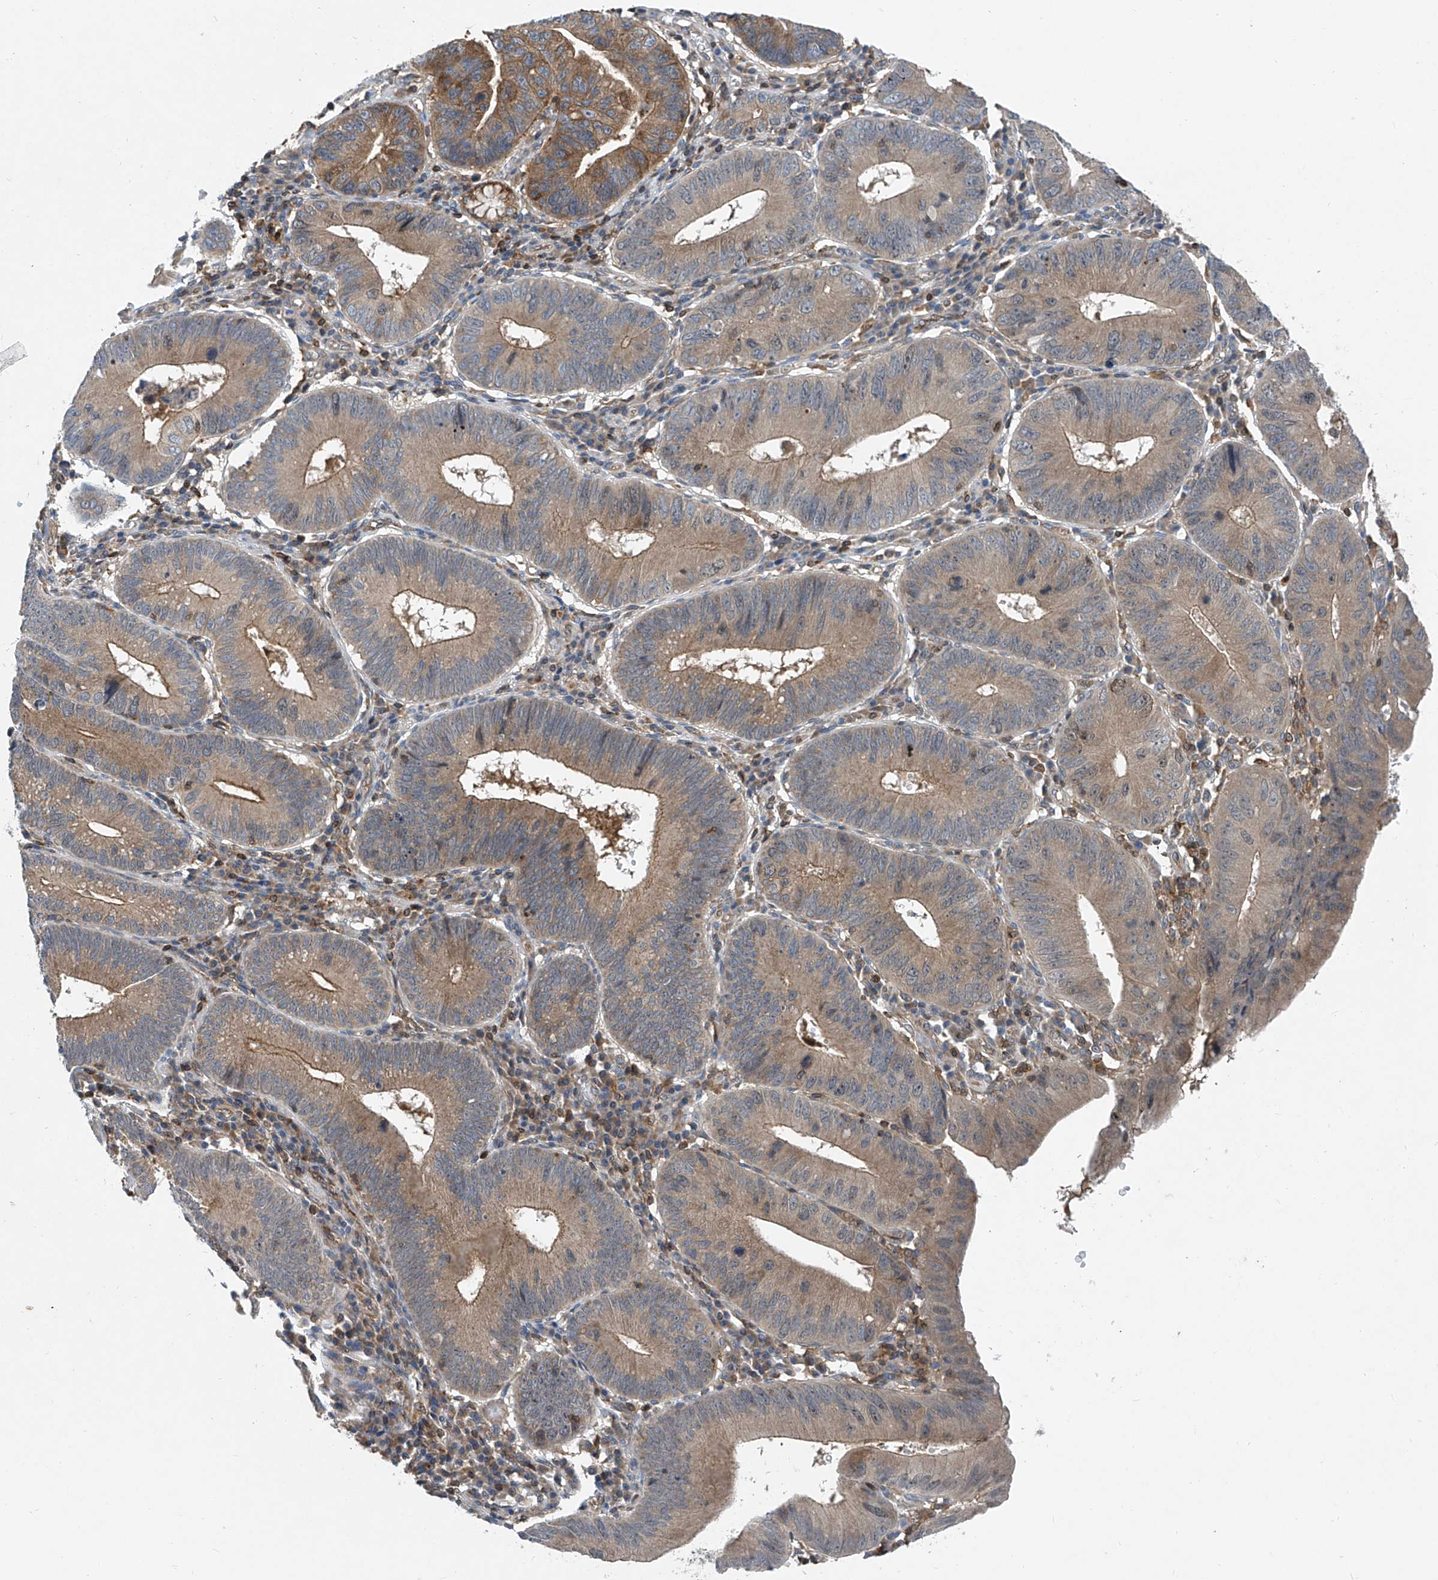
{"staining": {"intensity": "moderate", "quantity": ">75%", "location": "cytoplasmic/membranous"}, "tissue": "stomach cancer", "cell_type": "Tumor cells", "image_type": "cancer", "snomed": [{"axis": "morphology", "description": "Adenocarcinoma, NOS"}, {"axis": "topography", "description": "Stomach"}], "caption": "Tumor cells reveal medium levels of moderate cytoplasmic/membranous positivity in about >75% of cells in adenocarcinoma (stomach).", "gene": "TRIM38", "patient": {"sex": "male", "age": 59}}